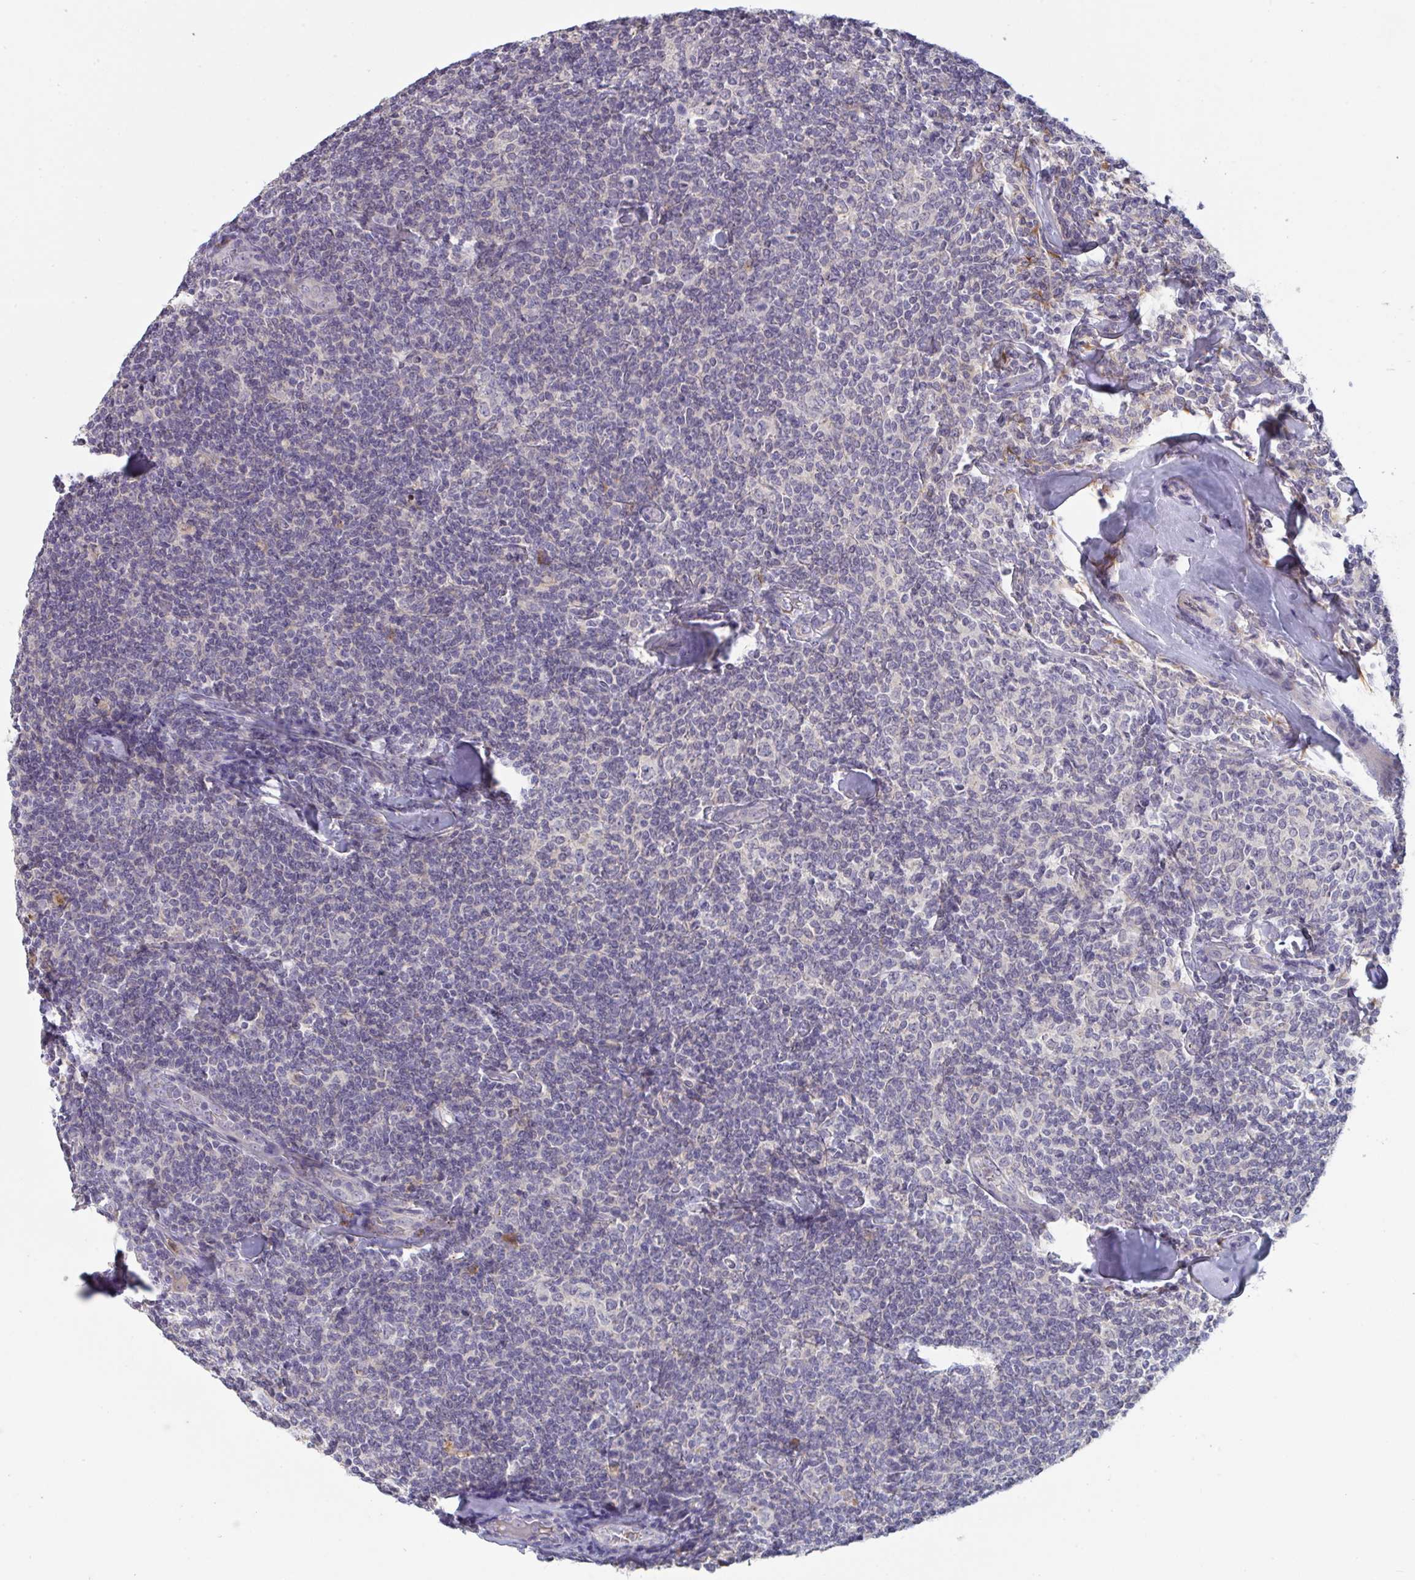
{"staining": {"intensity": "negative", "quantity": "none", "location": "none"}, "tissue": "lymphoma", "cell_type": "Tumor cells", "image_type": "cancer", "snomed": [{"axis": "morphology", "description": "Malignant lymphoma, non-Hodgkin's type, Low grade"}, {"axis": "topography", "description": "Lymph node"}], "caption": "This micrograph is of lymphoma stained with immunohistochemistry (IHC) to label a protein in brown with the nuclei are counter-stained blue. There is no staining in tumor cells.", "gene": "HGFAC", "patient": {"sex": "female", "age": 56}}